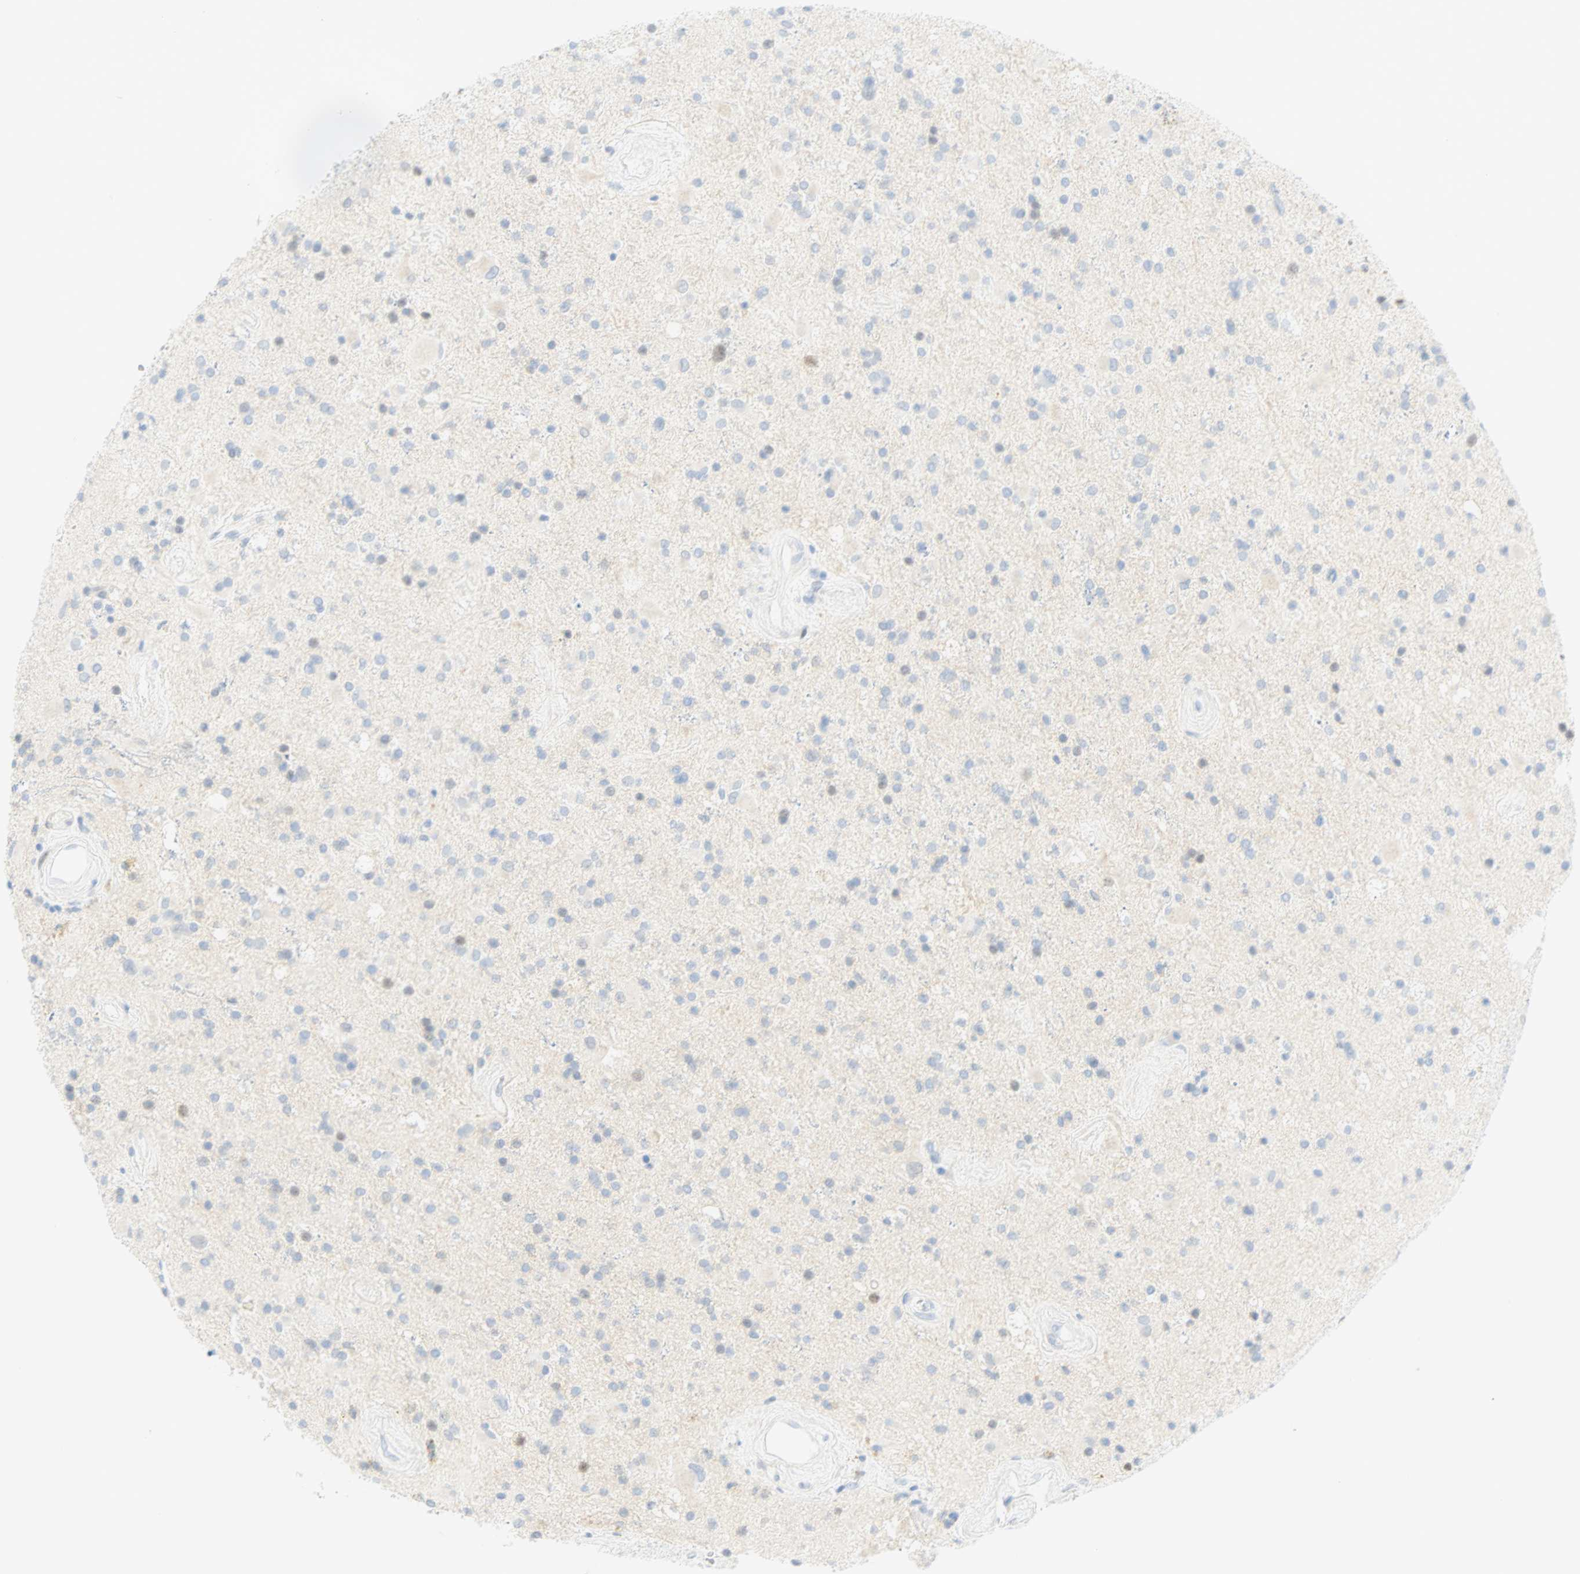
{"staining": {"intensity": "negative", "quantity": "none", "location": "none"}, "tissue": "glioma", "cell_type": "Tumor cells", "image_type": "cancer", "snomed": [{"axis": "morphology", "description": "Glioma, malignant, Low grade"}, {"axis": "topography", "description": "Brain"}], "caption": "Immunohistochemistry micrograph of neoplastic tissue: glioma stained with DAB (3,3'-diaminobenzidine) exhibits no significant protein expression in tumor cells.", "gene": "SELENBP1", "patient": {"sex": "male", "age": 58}}